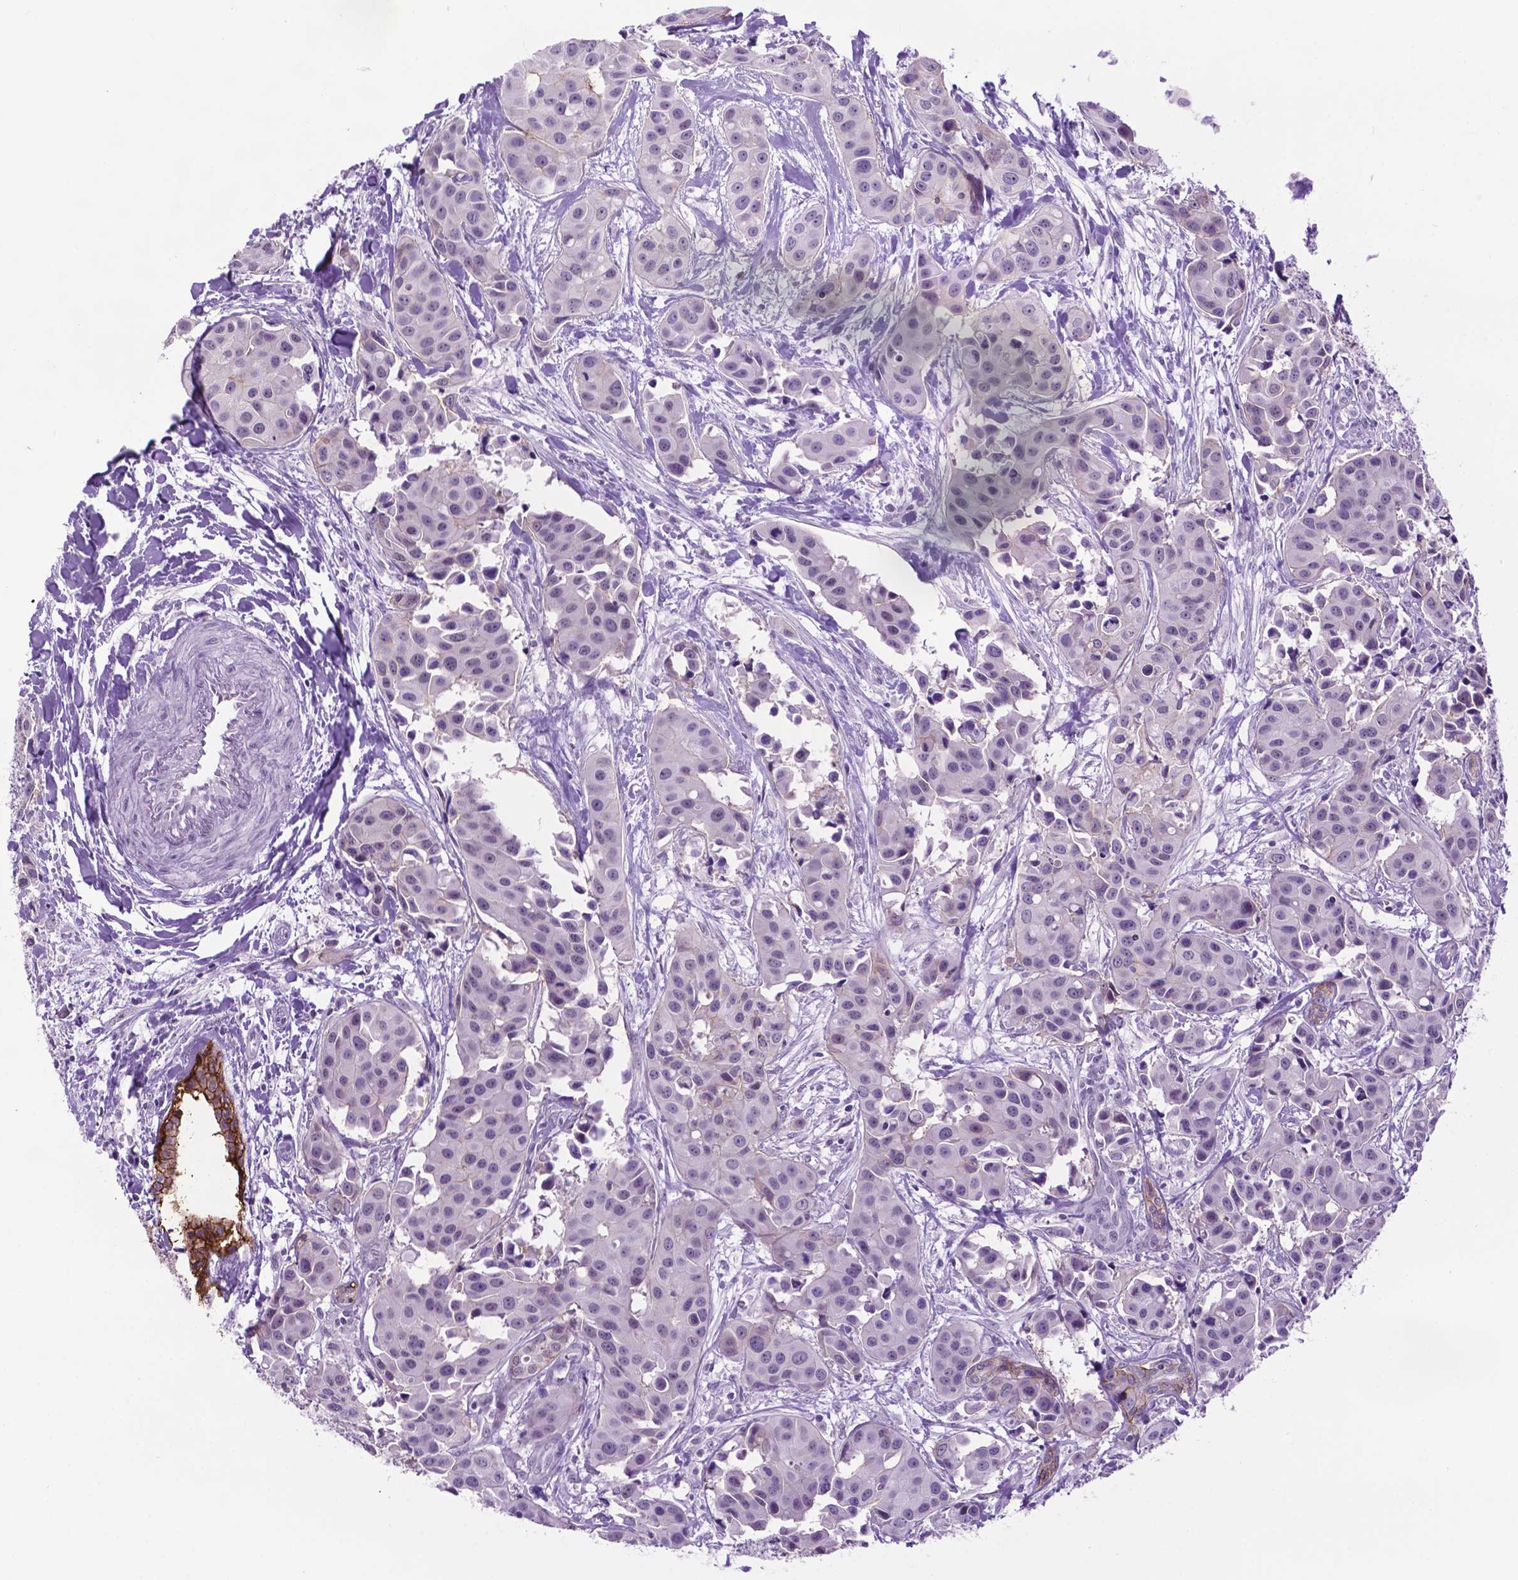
{"staining": {"intensity": "negative", "quantity": "none", "location": "none"}, "tissue": "head and neck cancer", "cell_type": "Tumor cells", "image_type": "cancer", "snomed": [{"axis": "morphology", "description": "Adenocarcinoma, NOS"}, {"axis": "topography", "description": "Head-Neck"}], "caption": "Immunohistochemical staining of head and neck cancer (adenocarcinoma) reveals no significant staining in tumor cells.", "gene": "TACSTD2", "patient": {"sex": "male", "age": 76}}